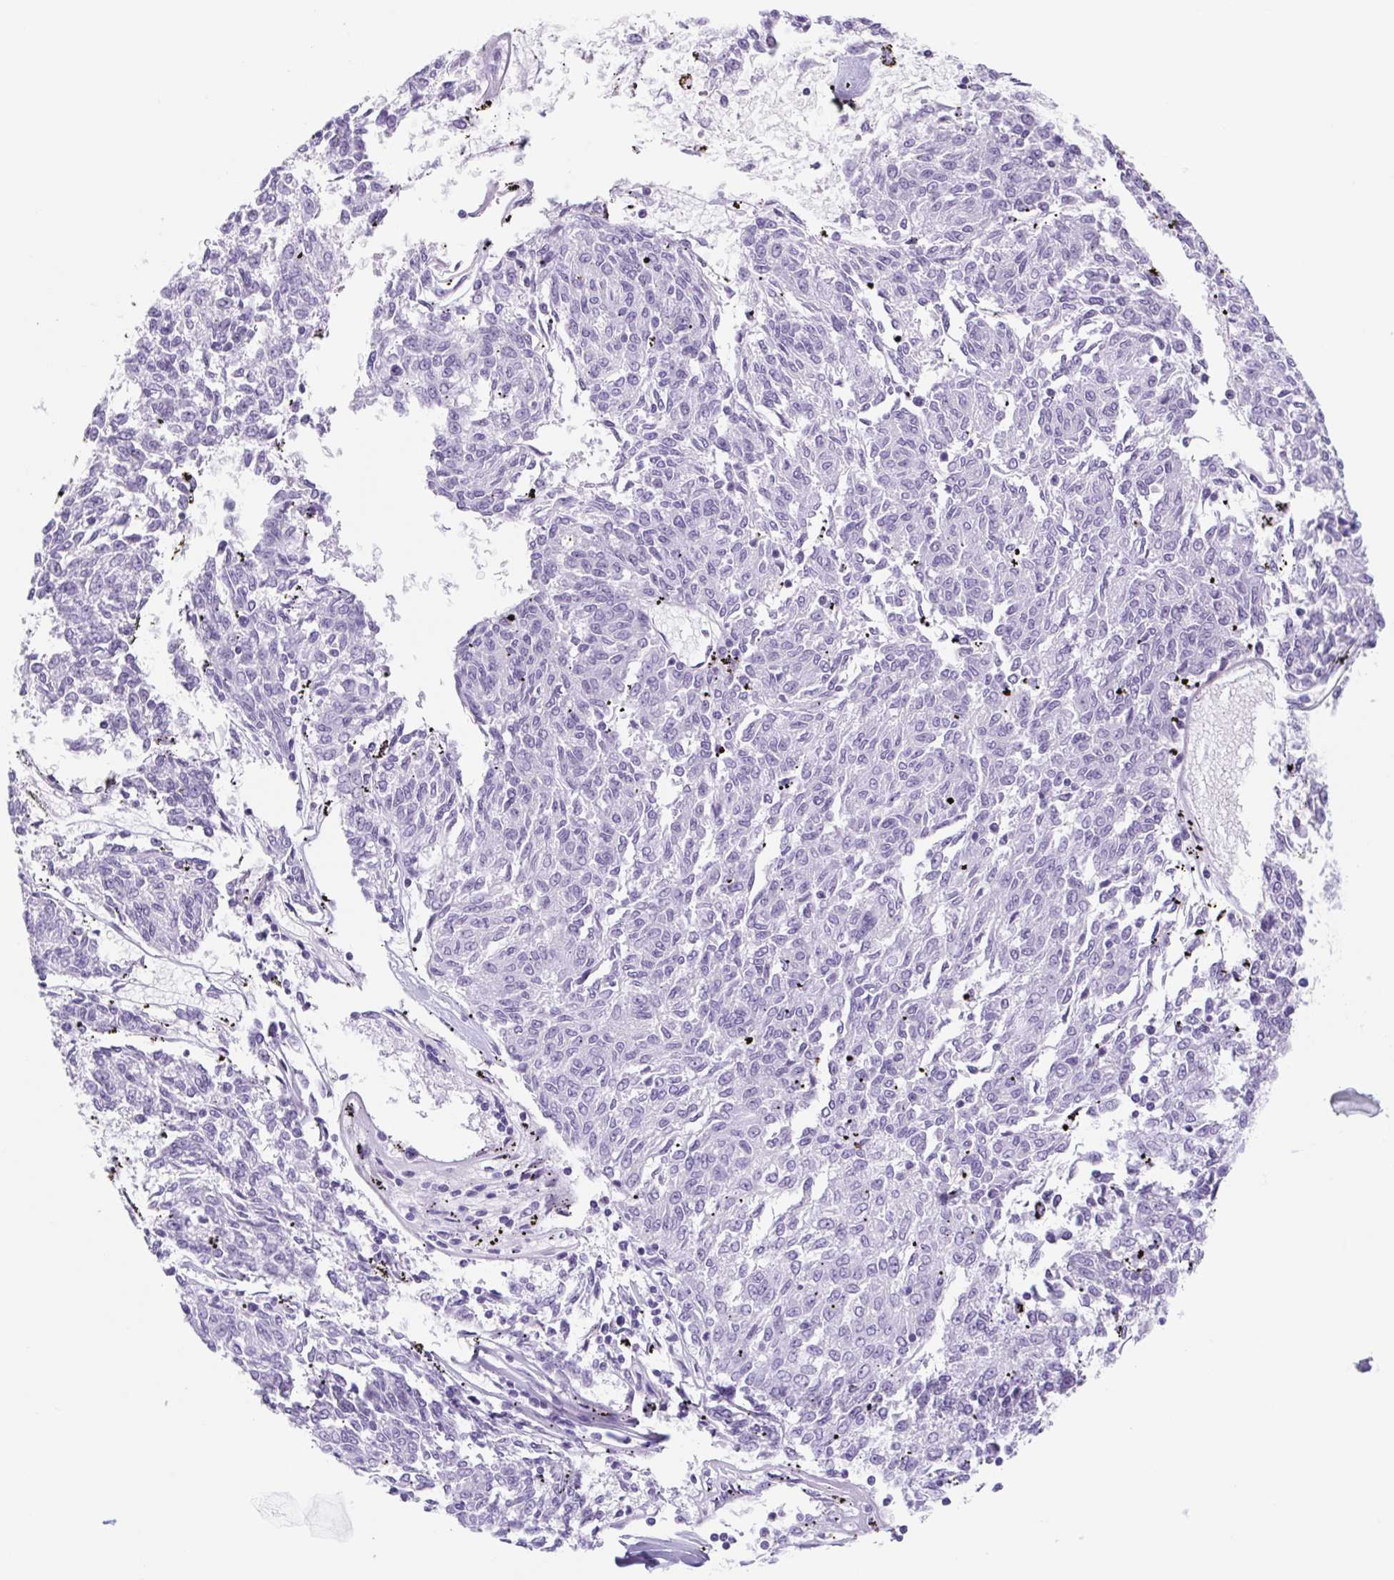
{"staining": {"intensity": "negative", "quantity": "none", "location": "none"}, "tissue": "melanoma", "cell_type": "Tumor cells", "image_type": "cancer", "snomed": [{"axis": "morphology", "description": "Malignant melanoma, NOS"}, {"axis": "topography", "description": "Skin"}], "caption": "A high-resolution photomicrograph shows IHC staining of melanoma, which exhibits no significant expression in tumor cells. The staining is performed using DAB (3,3'-diaminobenzidine) brown chromogen with nuclei counter-stained in using hematoxylin.", "gene": "CYP21A2", "patient": {"sex": "female", "age": 72}}